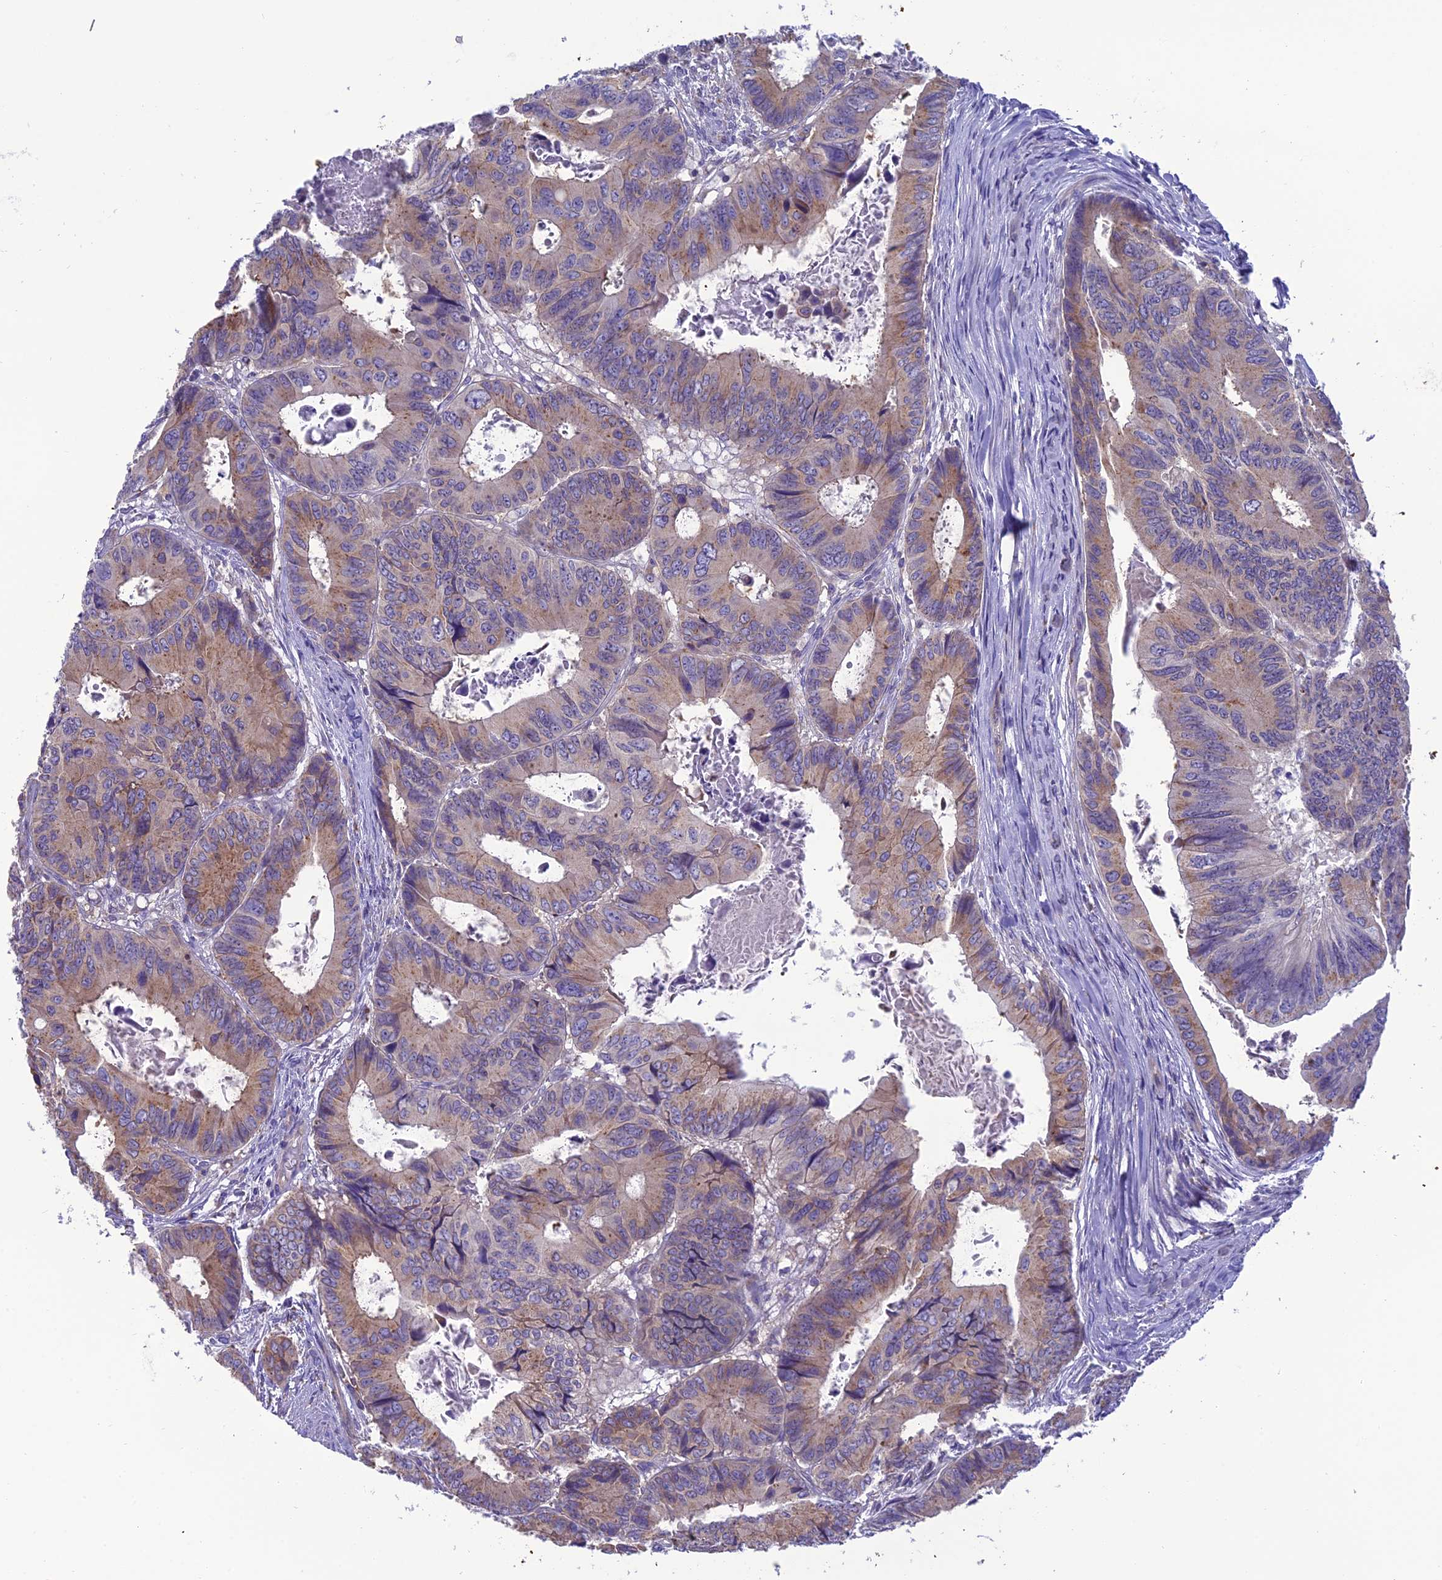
{"staining": {"intensity": "moderate", "quantity": "<25%", "location": "cytoplasmic/membranous"}, "tissue": "colorectal cancer", "cell_type": "Tumor cells", "image_type": "cancer", "snomed": [{"axis": "morphology", "description": "Adenocarcinoma, NOS"}, {"axis": "topography", "description": "Colon"}], "caption": "A photomicrograph of colorectal adenocarcinoma stained for a protein demonstrates moderate cytoplasmic/membranous brown staining in tumor cells.", "gene": "GOLPH3", "patient": {"sex": "male", "age": 85}}